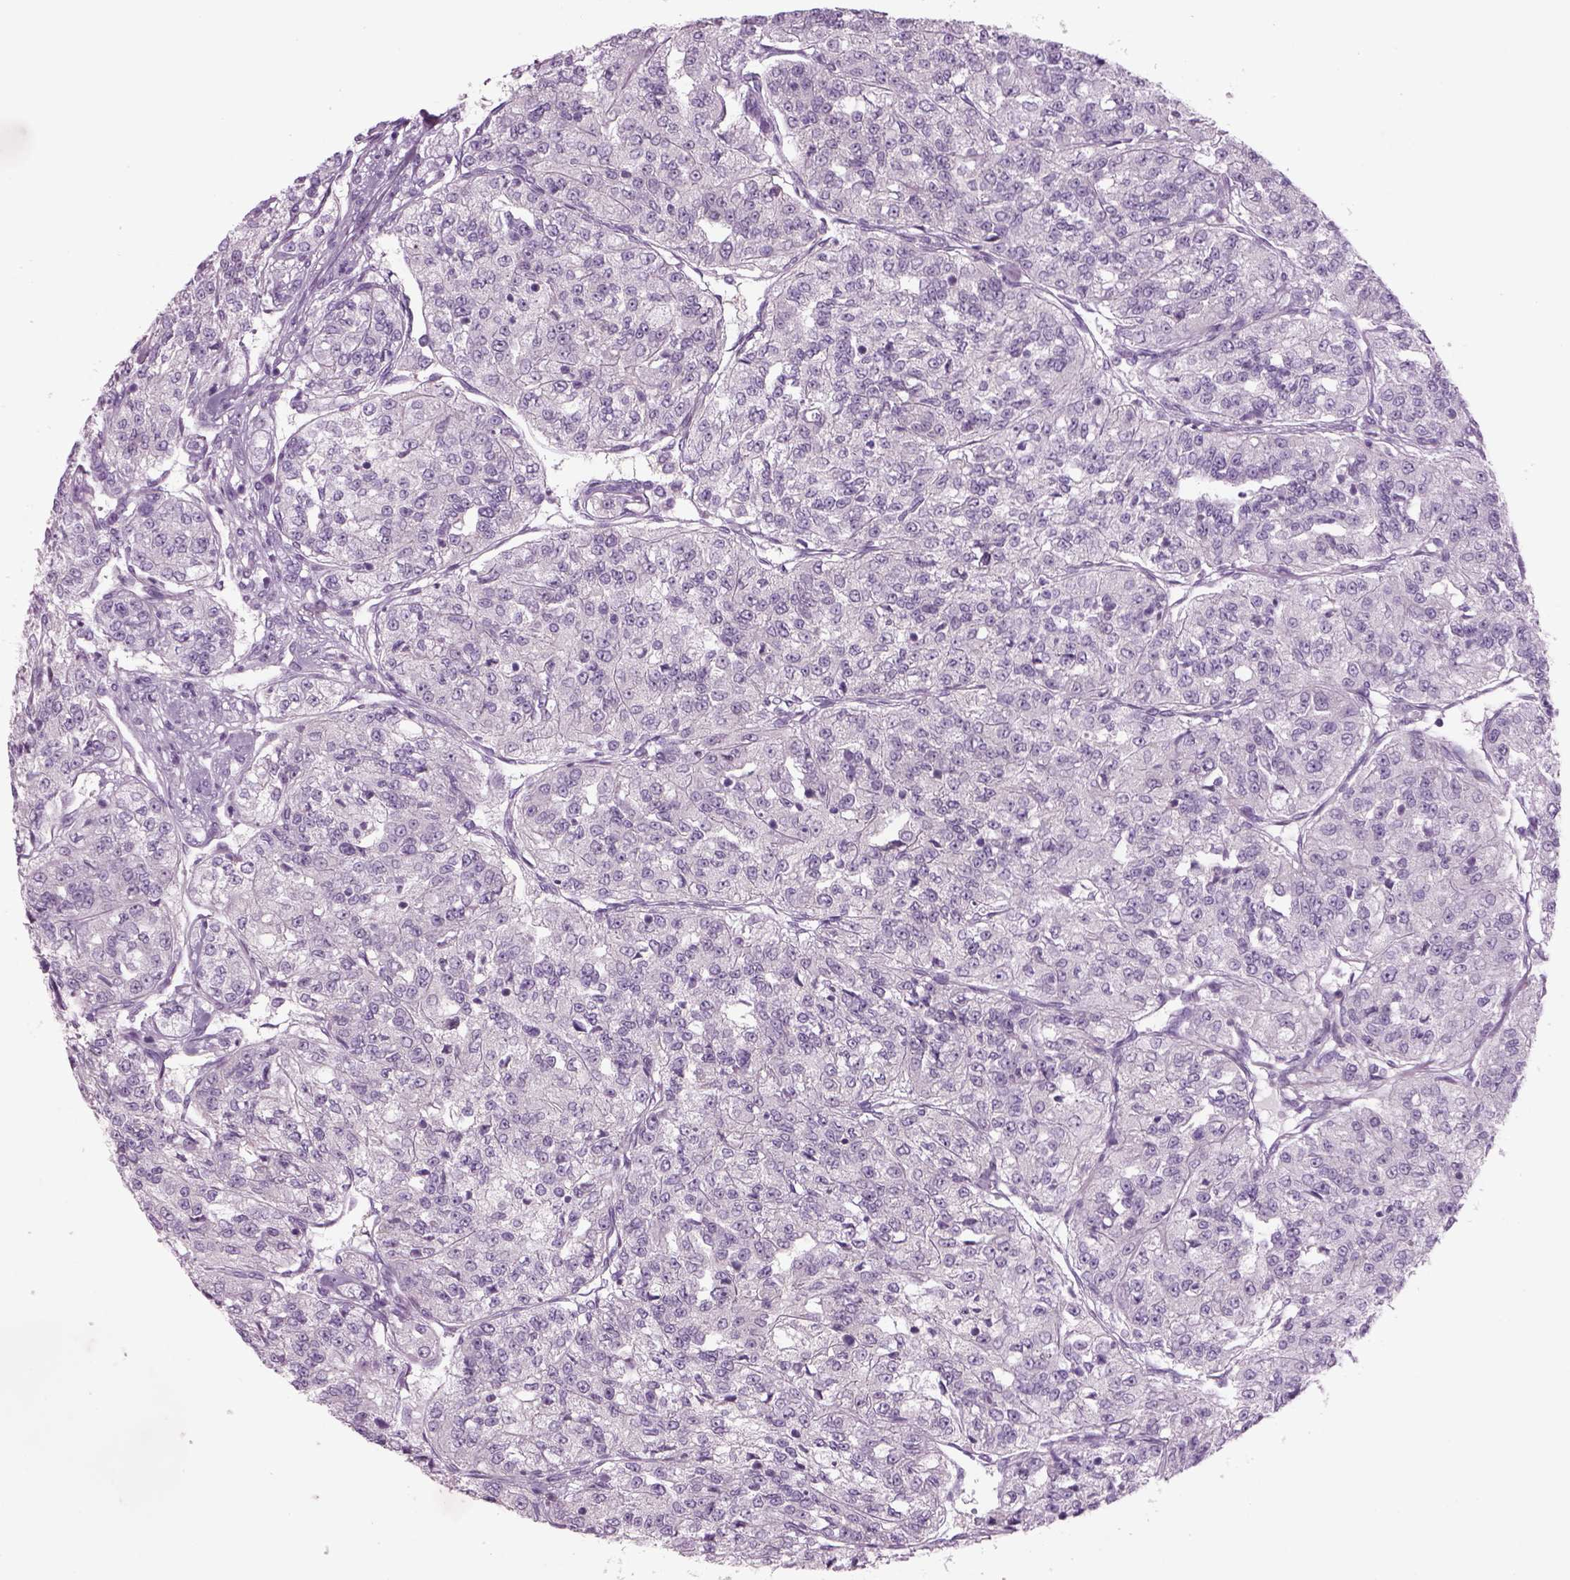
{"staining": {"intensity": "negative", "quantity": "none", "location": "none"}, "tissue": "renal cancer", "cell_type": "Tumor cells", "image_type": "cancer", "snomed": [{"axis": "morphology", "description": "Adenocarcinoma, NOS"}, {"axis": "topography", "description": "Kidney"}], "caption": "The IHC micrograph has no significant staining in tumor cells of renal adenocarcinoma tissue.", "gene": "MDH1B", "patient": {"sex": "female", "age": 63}}